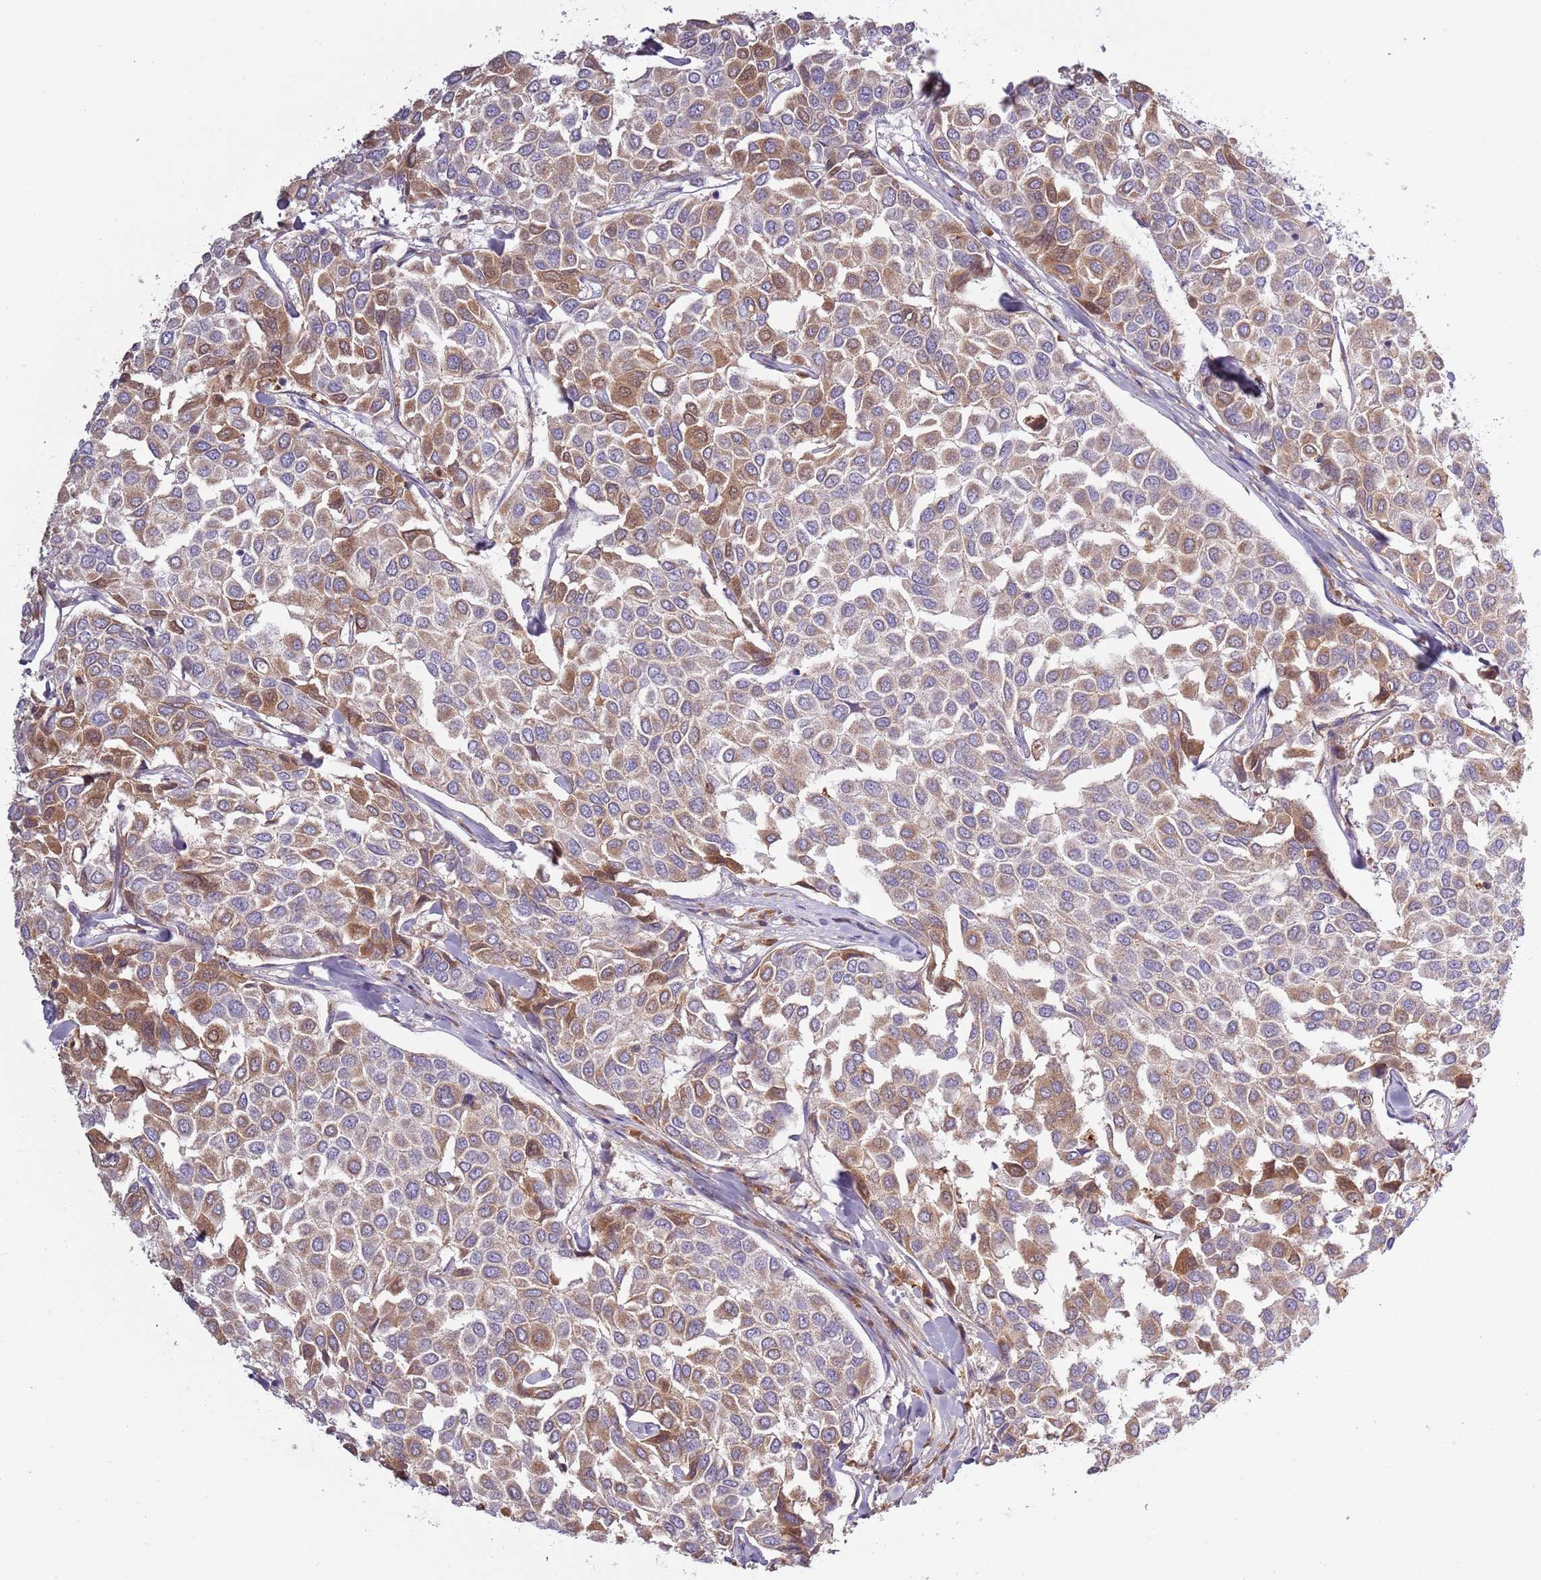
{"staining": {"intensity": "moderate", "quantity": "25%-75%", "location": "cytoplasmic/membranous"}, "tissue": "breast cancer", "cell_type": "Tumor cells", "image_type": "cancer", "snomed": [{"axis": "morphology", "description": "Duct carcinoma"}, {"axis": "topography", "description": "Breast"}], "caption": "Brown immunohistochemical staining in breast cancer shows moderate cytoplasmic/membranous positivity in about 25%-75% of tumor cells.", "gene": "SYS1", "patient": {"sex": "female", "age": 55}}